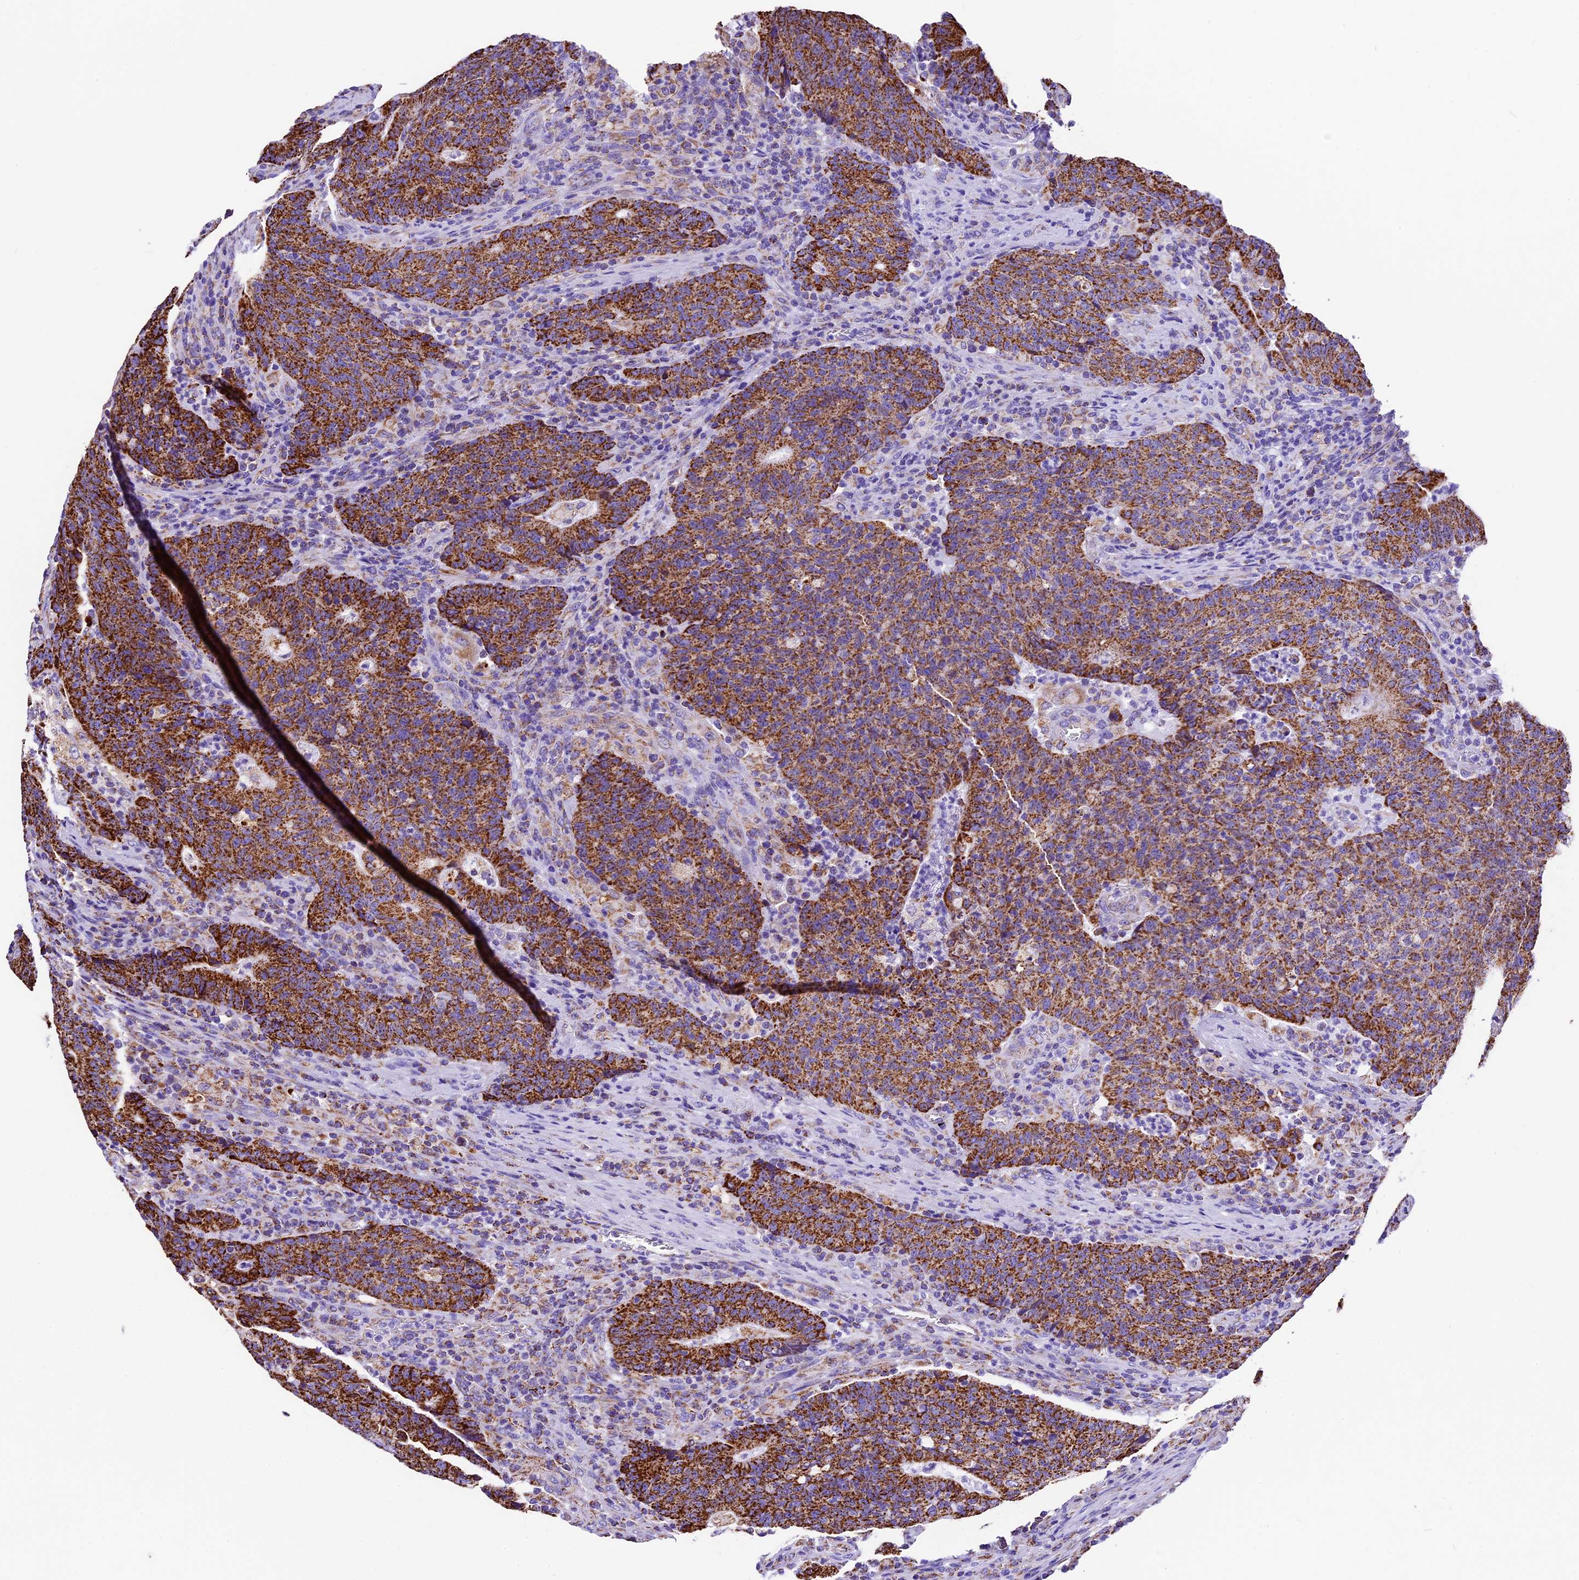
{"staining": {"intensity": "strong", "quantity": ">75%", "location": "cytoplasmic/membranous"}, "tissue": "colorectal cancer", "cell_type": "Tumor cells", "image_type": "cancer", "snomed": [{"axis": "morphology", "description": "Adenocarcinoma, NOS"}, {"axis": "topography", "description": "Colon"}], "caption": "A high amount of strong cytoplasmic/membranous positivity is seen in about >75% of tumor cells in colorectal cancer tissue.", "gene": "DCAF5", "patient": {"sex": "female", "age": 75}}